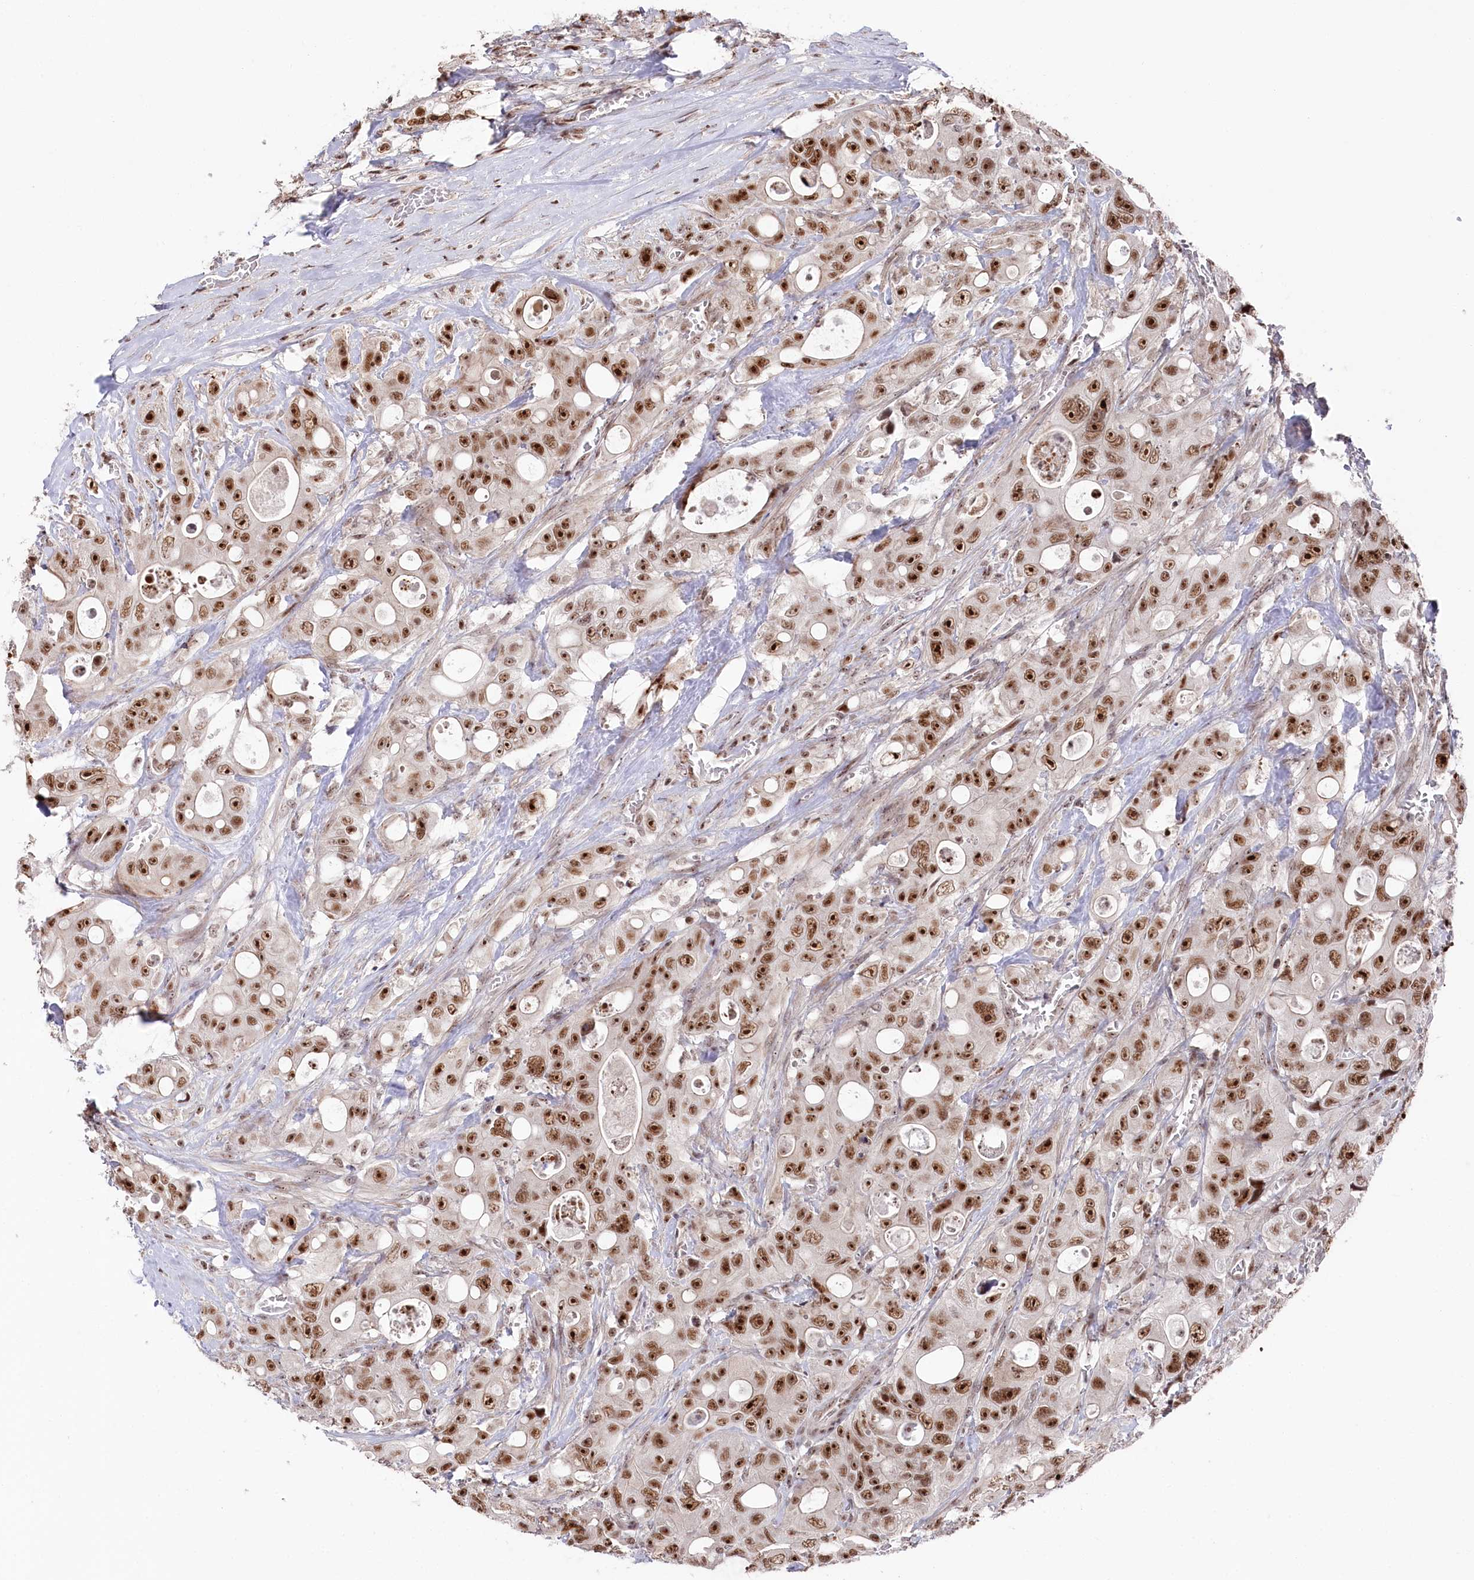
{"staining": {"intensity": "strong", "quantity": ">75%", "location": "nuclear"}, "tissue": "colorectal cancer", "cell_type": "Tumor cells", "image_type": "cancer", "snomed": [{"axis": "morphology", "description": "Adenocarcinoma, NOS"}, {"axis": "topography", "description": "Colon"}], "caption": "Immunohistochemistry micrograph of neoplastic tissue: human colorectal adenocarcinoma stained using IHC shows high levels of strong protein expression localized specifically in the nuclear of tumor cells, appearing as a nuclear brown color.", "gene": "POLR2H", "patient": {"sex": "female", "age": 46}}